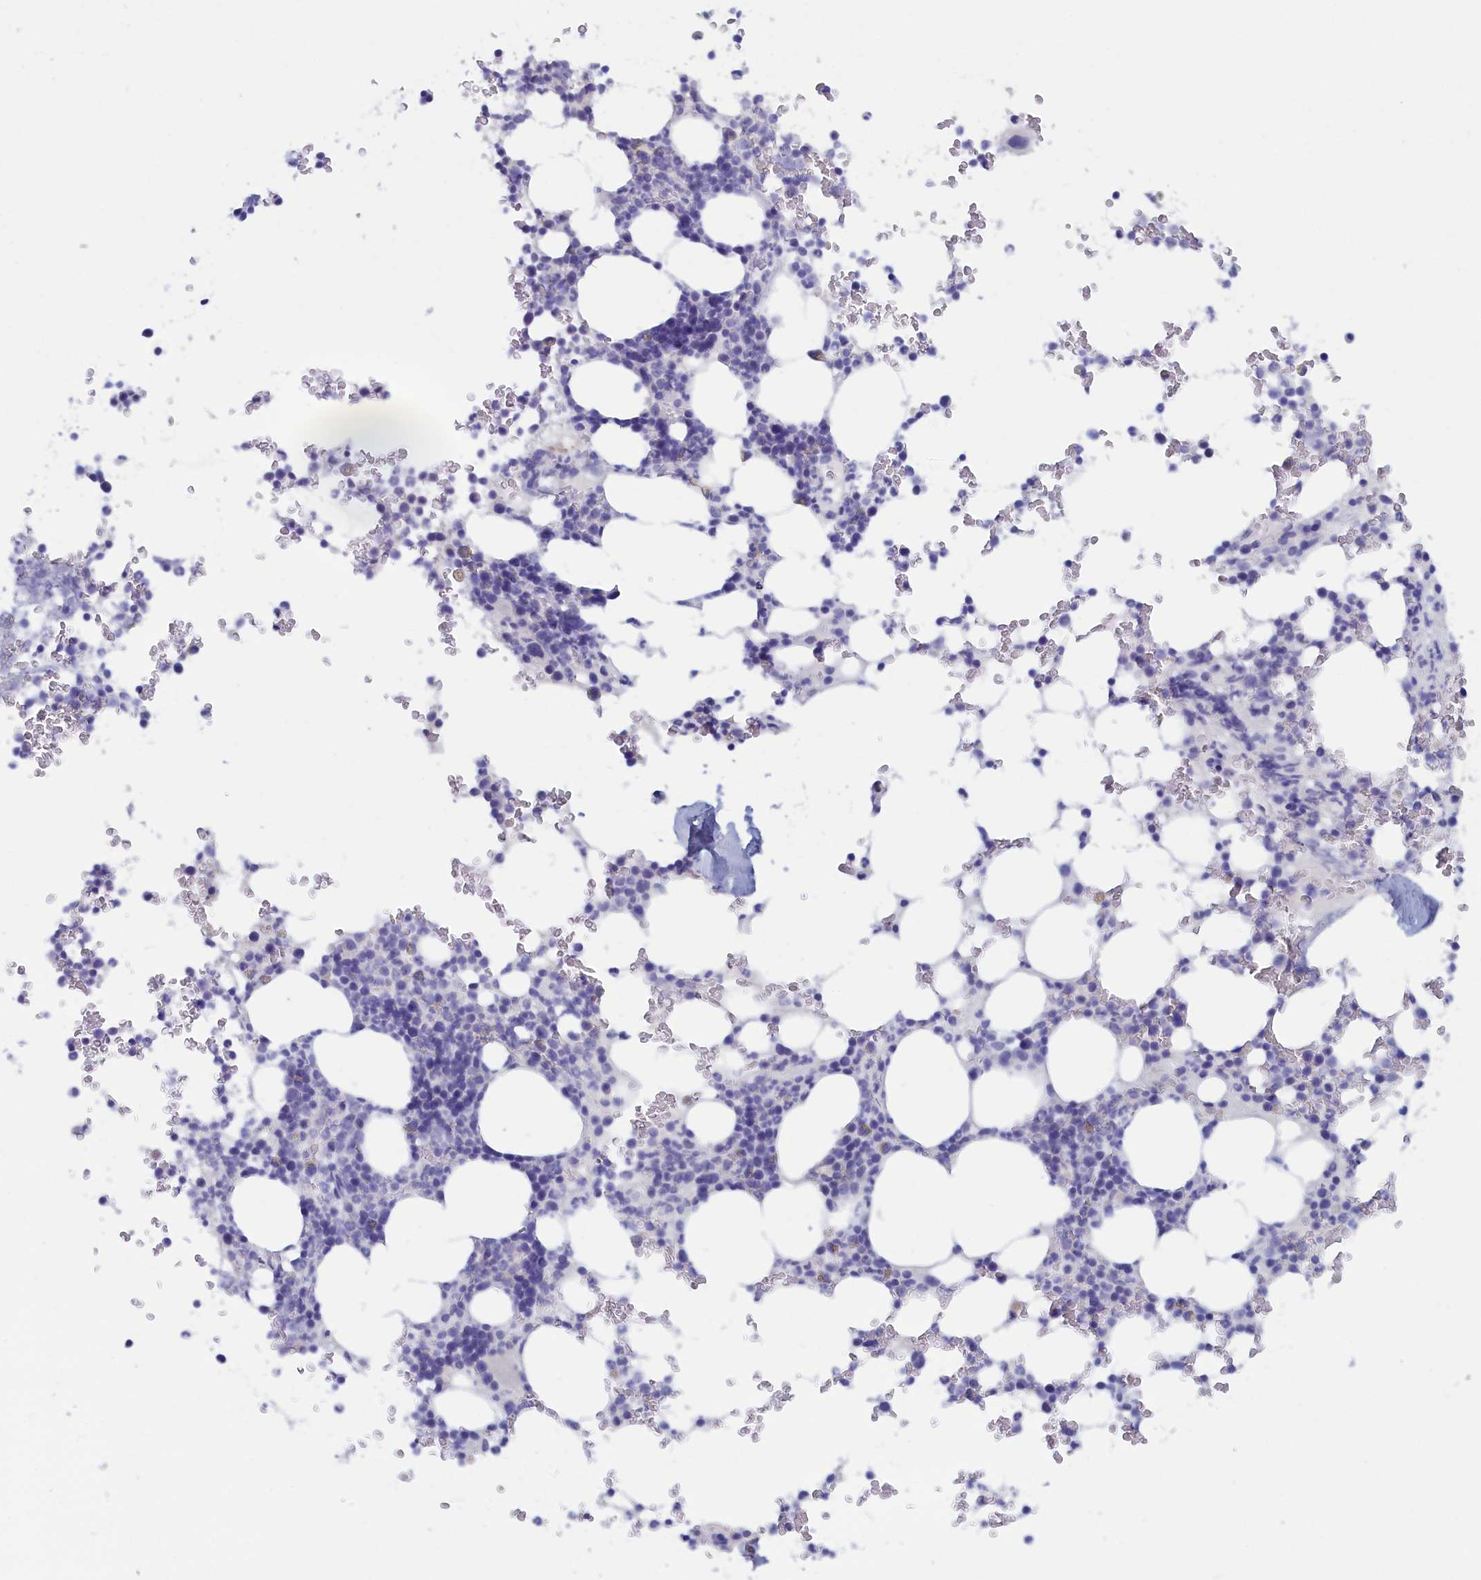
{"staining": {"intensity": "negative", "quantity": "none", "location": "none"}, "tissue": "bone marrow", "cell_type": "Hematopoietic cells", "image_type": "normal", "snomed": [{"axis": "morphology", "description": "Normal tissue, NOS"}, {"axis": "topography", "description": "Bone marrow"}], "caption": "Immunohistochemical staining of unremarkable bone marrow reveals no significant positivity in hematopoietic cells. The staining was performed using DAB to visualize the protein expression in brown, while the nuclei were stained in blue with hematoxylin (Magnification: 20x).", "gene": "ANKRD2", "patient": {"sex": "male", "age": 58}}